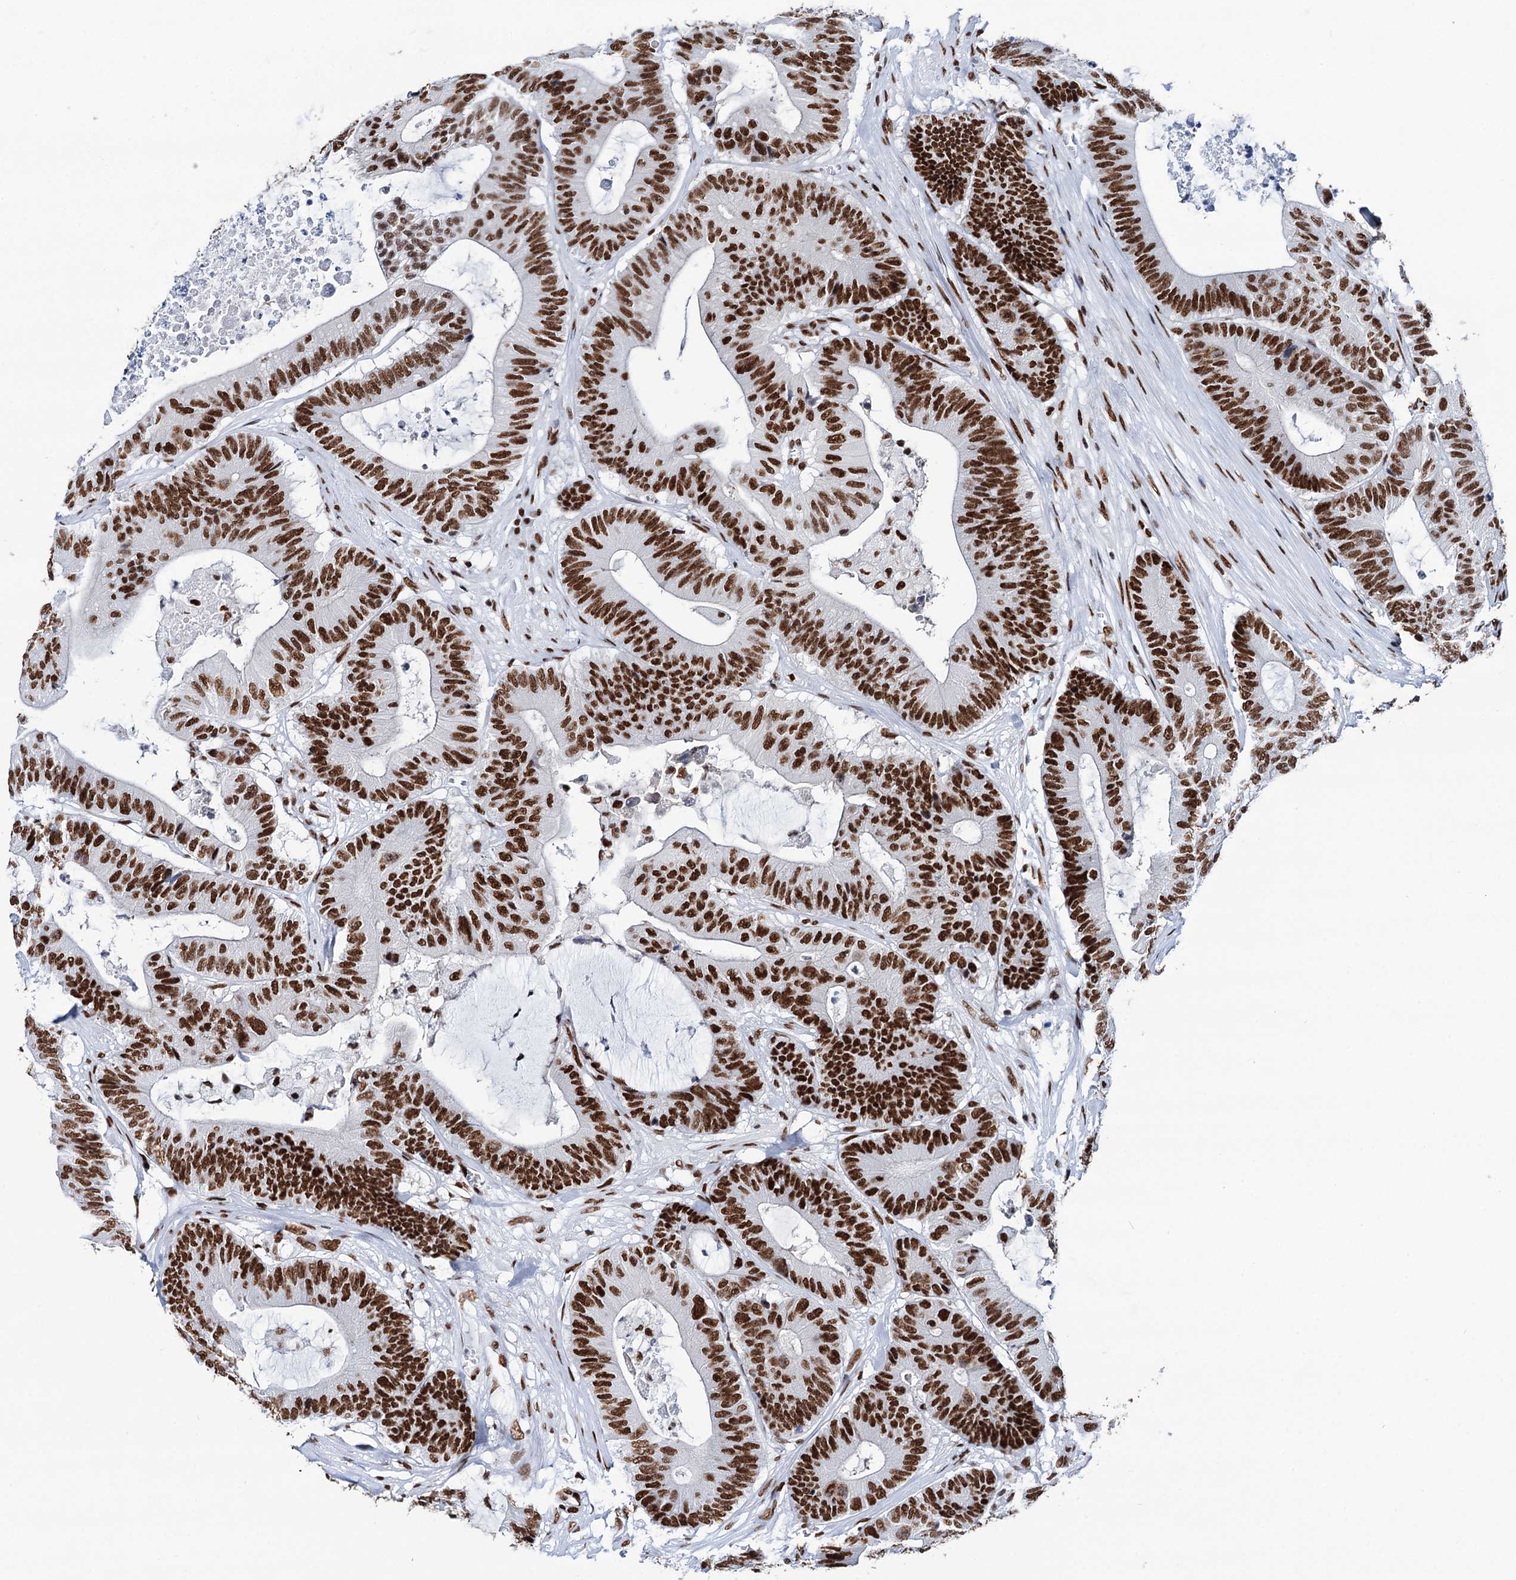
{"staining": {"intensity": "strong", "quantity": ">75%", "location": "nuclear"}, "tissue": "colorectal cancer", "cell_type": "Tumor cells", "image_type": "cancer", "snomed": [{"axis": "morphology", "description": "Adenocarcinoma, NOS"}, {"axis": "topography", "description": "Colon"}], "caption": "Strong nuclear positivity for a protein is appreciated in about >75% of tumor cells of adenocarcinoma (colorectal) using immunohistochemistry.", "gene": "MATR3", "patient": {"sex": "female", "age": 84}}